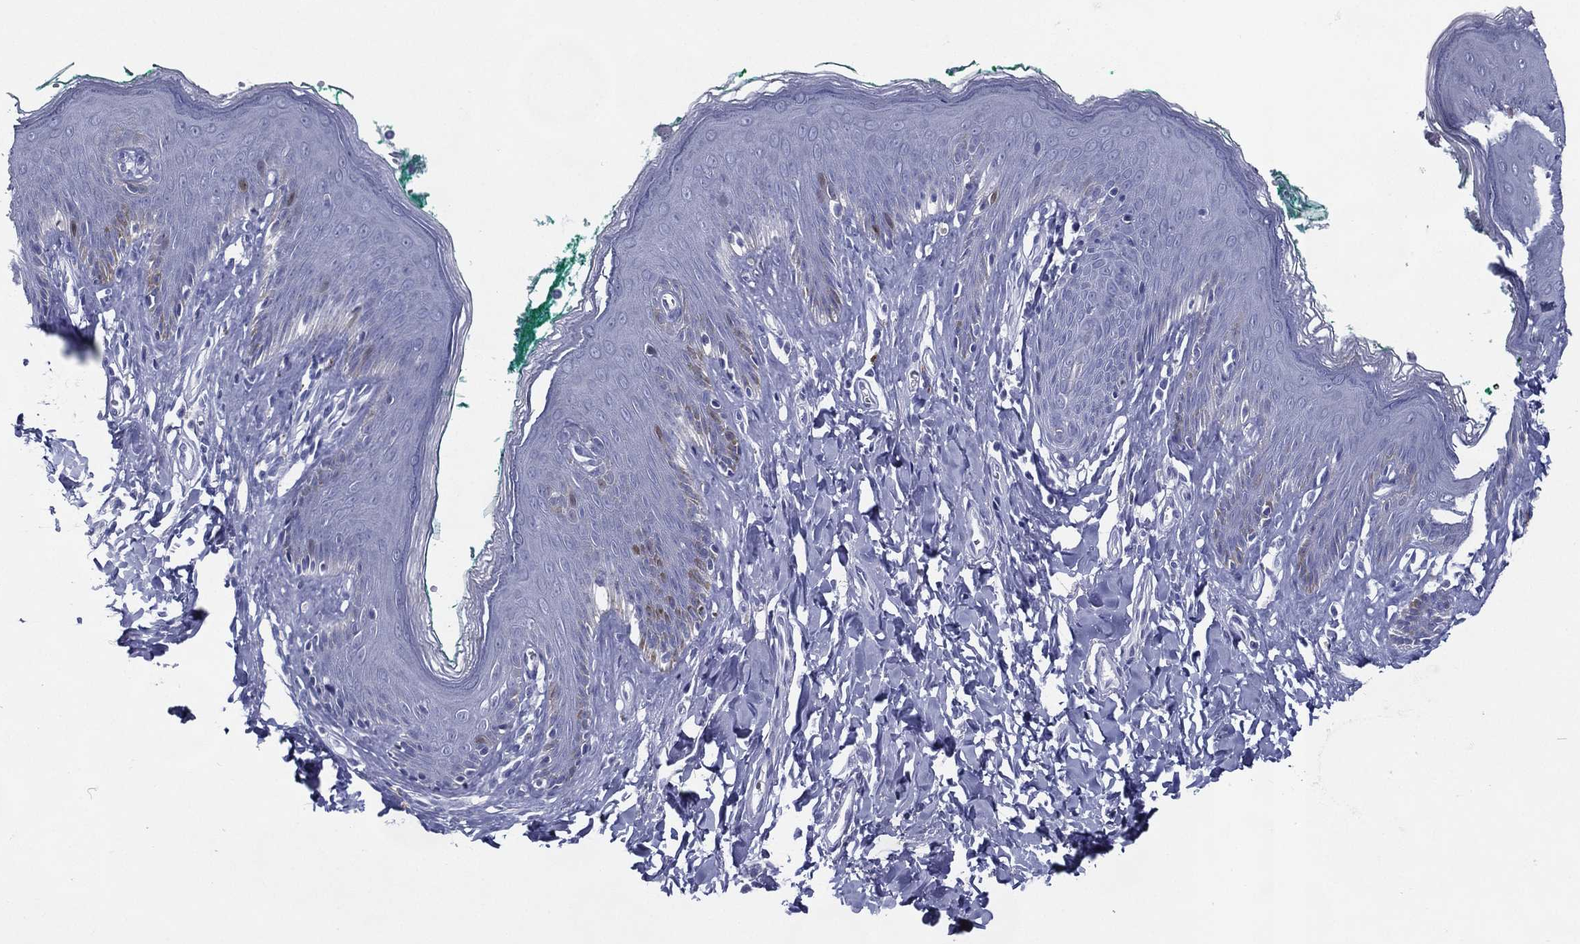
{"staining": {"intensity": "negative", "quantity": "none", "location": "none"}, "tissue": "skin", "cell_type": "Epidermal cells", "image_type": "normal", "snomed": [{"axis": "morphology", "description": "Normal tissue, NOS"}, {"axis": "topography", "description": "Vulva"}], "caption": "Epidermal cells are negative for brown protein staining in unremarkable skin. (Brightfield microscopy of DAB (3,3'-diaminobenzidine) immunohistochemistry at high magnification).", "gene": "KIF2C", "patient": {"sex": "female", "age": 66}}